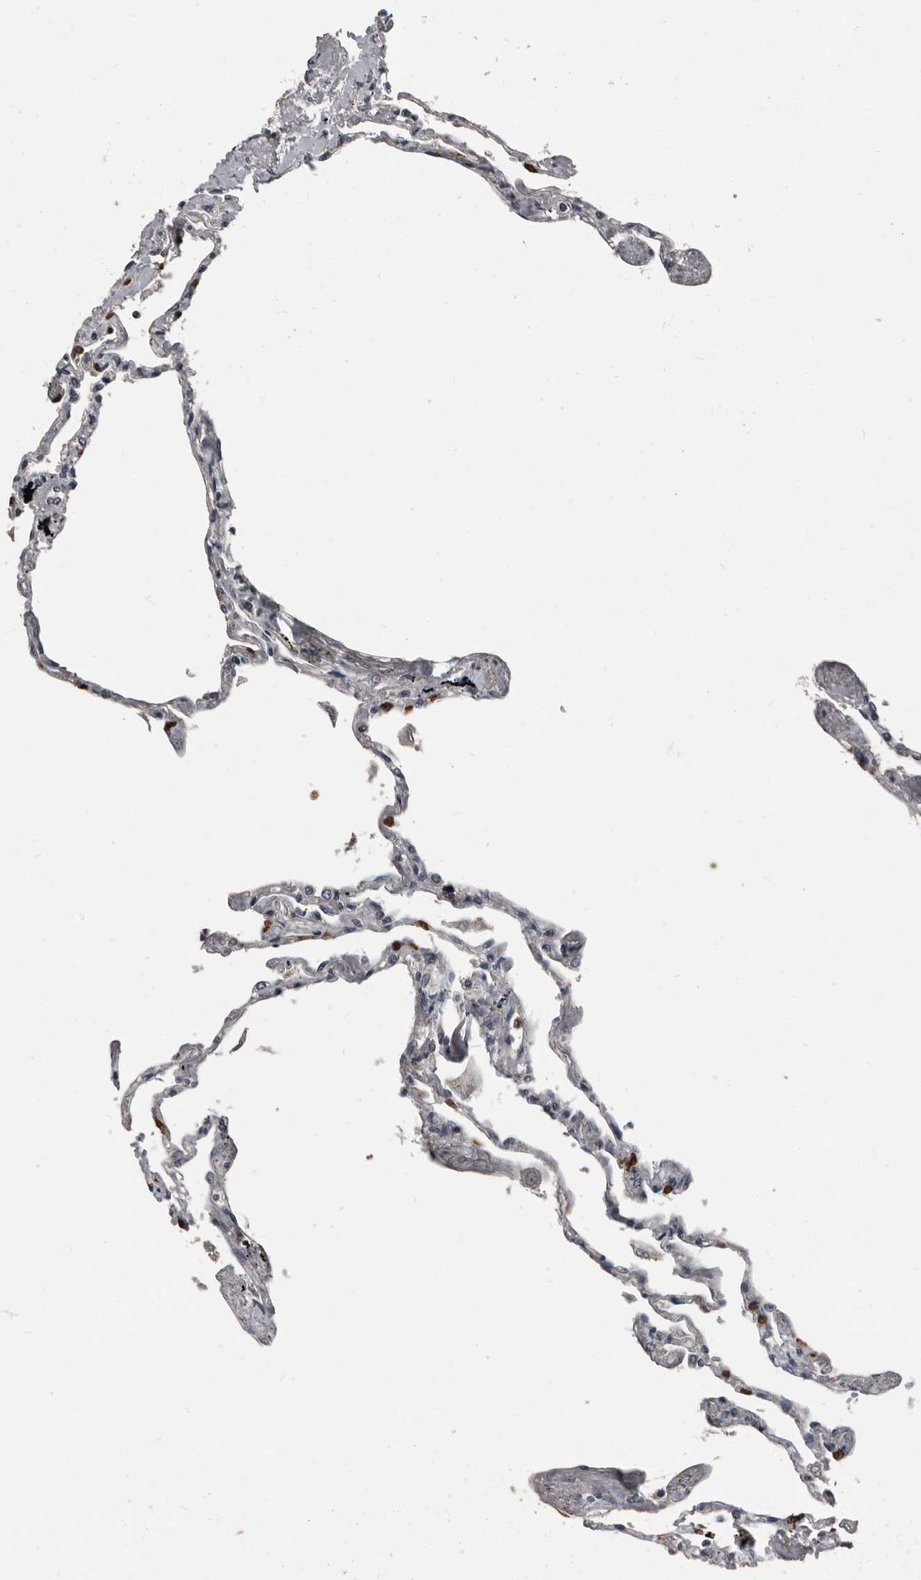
{"staining": {"intensity": "negative", "quantity": "none", "location": "none"}, "tissue": "lung", "cell_type": "Alveolar cells", "image_type": "normal", "snomed": [{"axis": "morphology", "description": "Normal tissue, NOS"}, {"axis": "topography", "description": "Lung"}], "caption": "This micrograph is of normal lung stained with IHC to label a protein in brown with the nuclei are counter-stained blue. There is no staining in alveolar cells. (DAB immunohistochemistry (IHC) visualized using brightfield microscopy, high magnification).", "gene": "FSBP", "patient": {"sex": "female", "age": 67}}